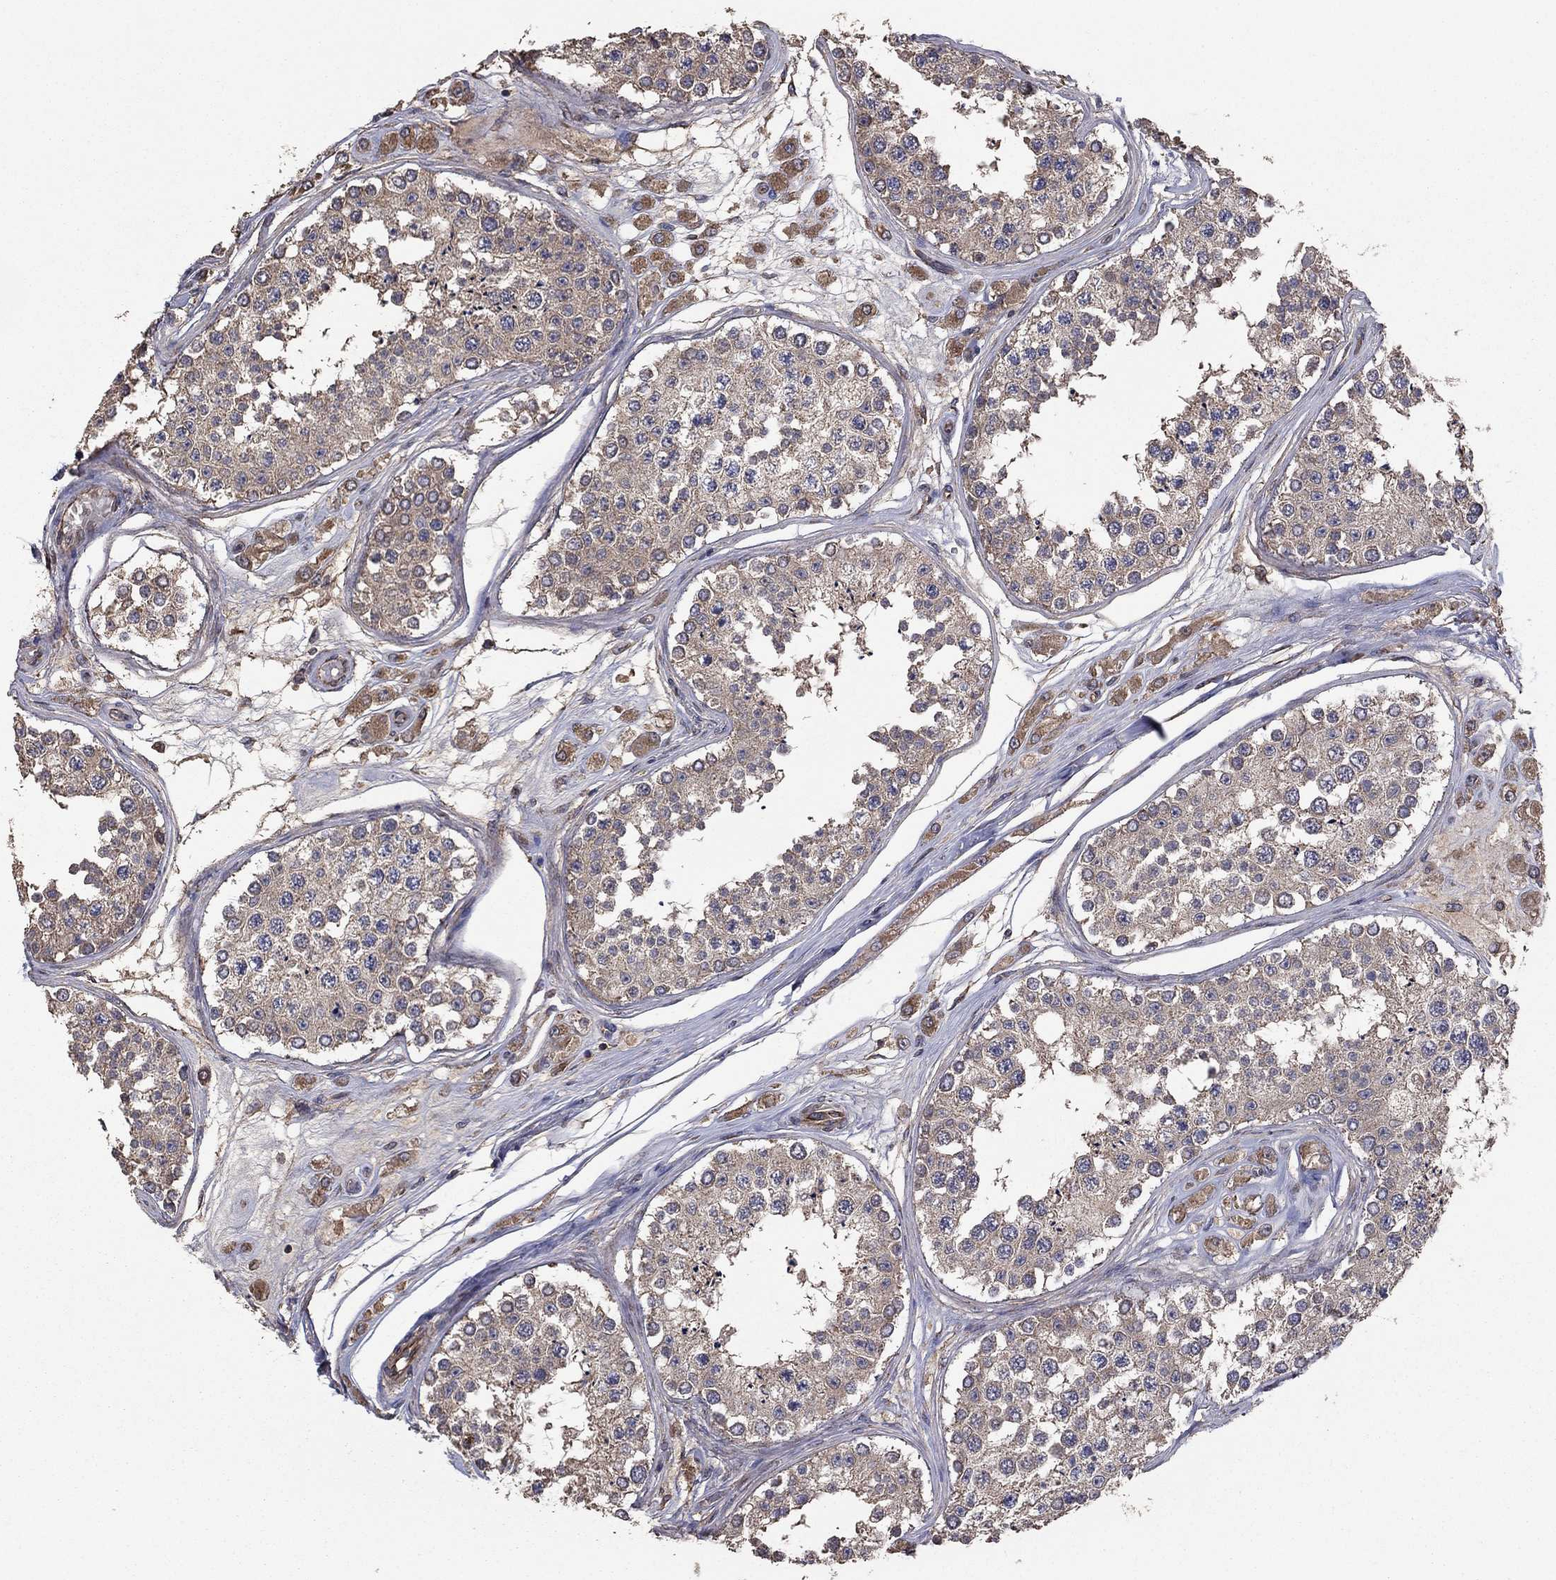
{"staining": {"intensity": "moderate", "quantity": "25%-75%", "location": "cytoplasmic/membranous"}, "tissue": "testis", "cell_type": "Cells in seminiferous ducts", "image_type": "normal", "snomed": [{"axis": "morphology", "description": "Normal tissue, NOS"}, {"axis": "topography", "description": "Testis"}], "caption": "High-magnification brightfield microscopy of normal testis stained with DAB (3,3'-diaminobenzidine) (brown) and counterstained with hematoxylin (blue). cells in seminiferous ducts exhibit moderate cytoplasmic/membranous expression is identified in about25%-75% of cells. The staining is performed using DAB brown chromogen to label protein expression. The nuclei are counter-stained blue using hematoxylin.", "gene": "FLT4", "patient": {"sex": "male", "age": 25}}